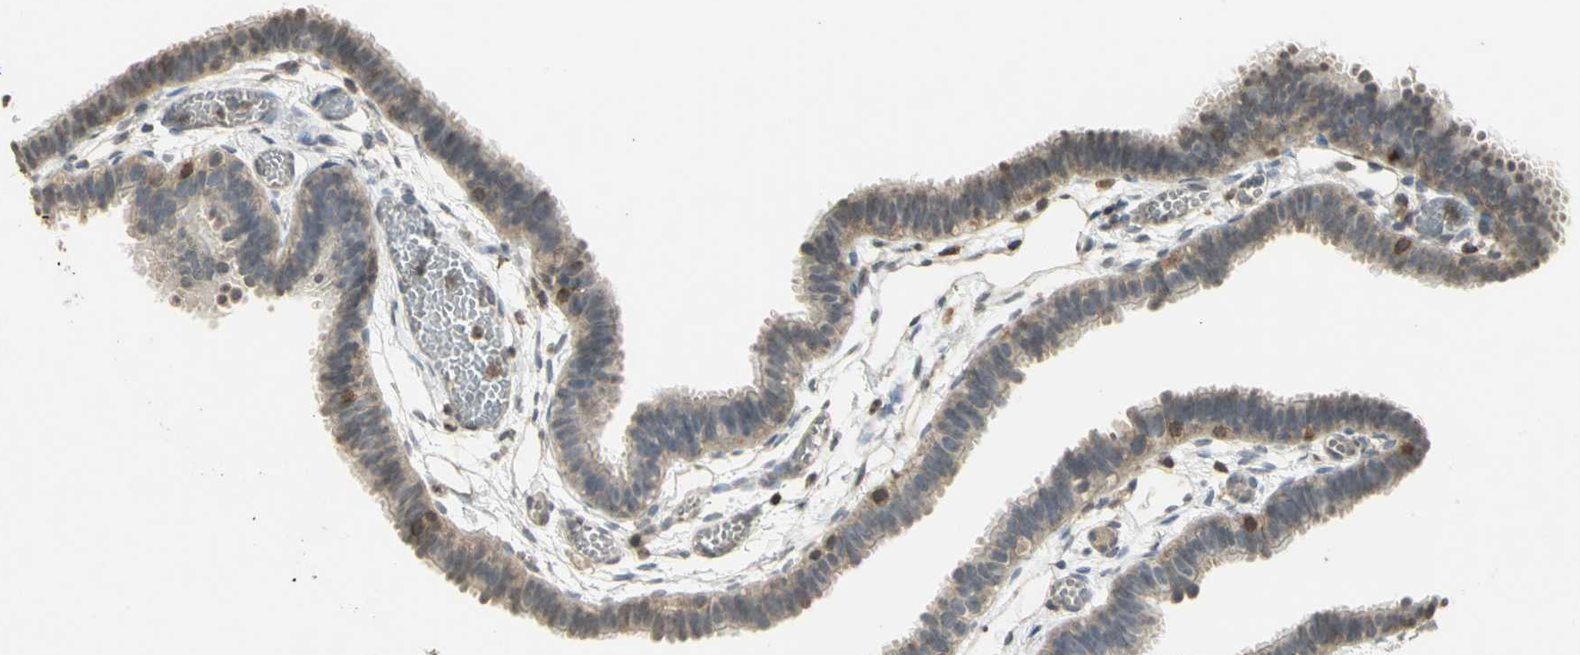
{"staining": {"intensity": "weak", "quantity": "25%-75%", "location": "cytoplasmic/membranous"}, "tissue": "fallopian tube", "cell_type": "Glandular cells", "image_type": "normal", "snomed": [{"axis": "morphology", "description": "Normal tissue, NOS"}, {"axis": "topography", "description": "Fallopian tube"}], "caption": "Immunohistochemistry (IHC) micrograph of normal human fallopian tube stained for a protein (brown), which displays low levels of weak cytoplasmic/membranous staining in about 25%-75% of glandular cells.", "gene": "IL16", "patient": {"sex": "female", "age": 29}}